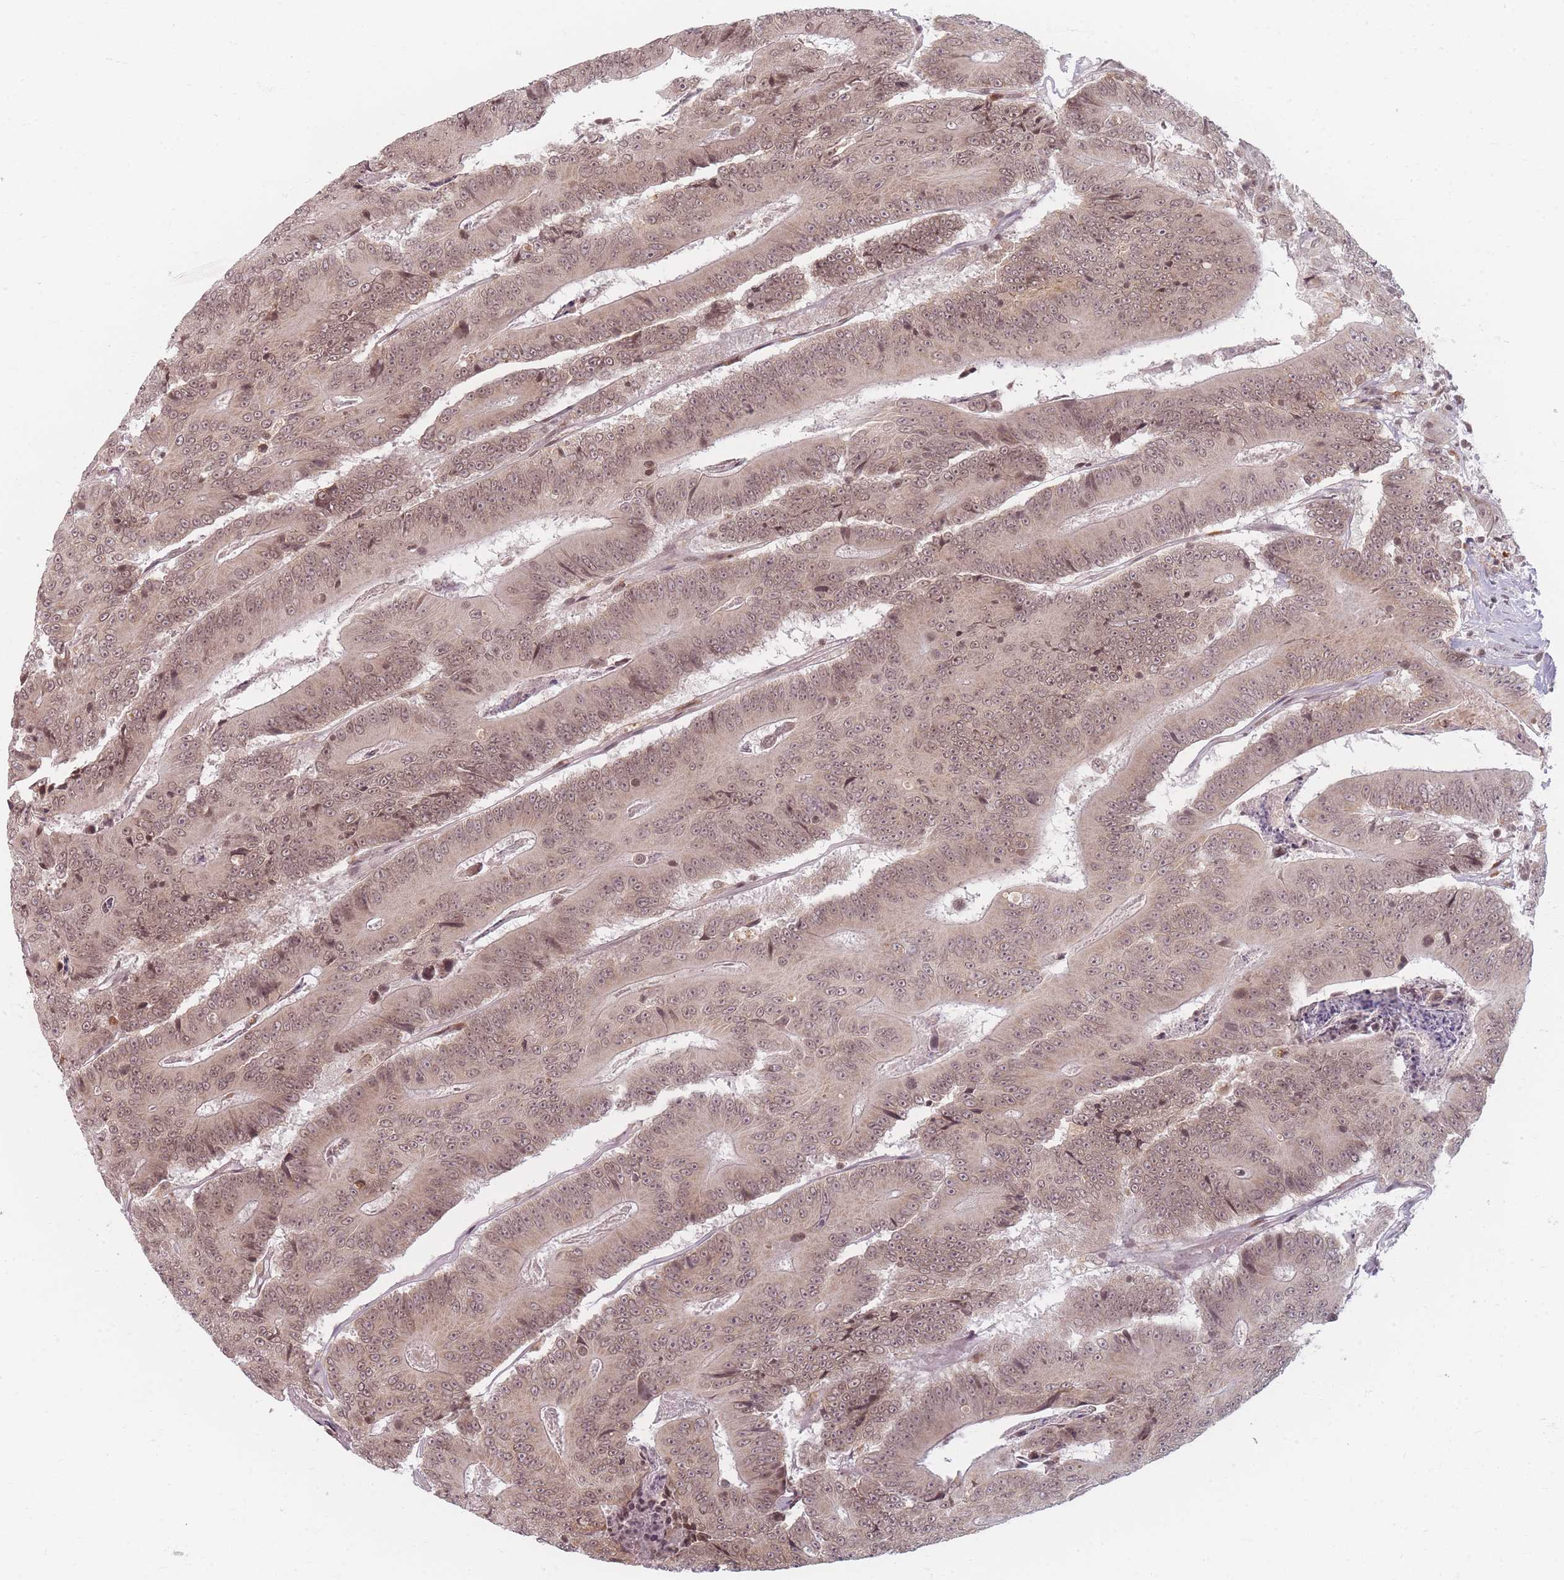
{"staining": {"intensity": "weak", "quantity": ">75%", "location": "cytoplasmic/membranous,nuclear"}, "tissue": "colorectal cancer", "cell_type": "Tumor cells", "image_type": "cancer", "snomed": [{"axis": "morphology", "description": "Adenocarcinoma, NOS"}, {"axis": "topography", "description": "Colon"}], "caption": "Brown immunohistochemical staining in human colorectal cancer (adenocarcinoma) shows weak cytoplasmic/membranous and nuclear expression in approximately >75% of tumor cells.", "gene": "SPATA45", "patient": {"sex": "male", "age": 83}}